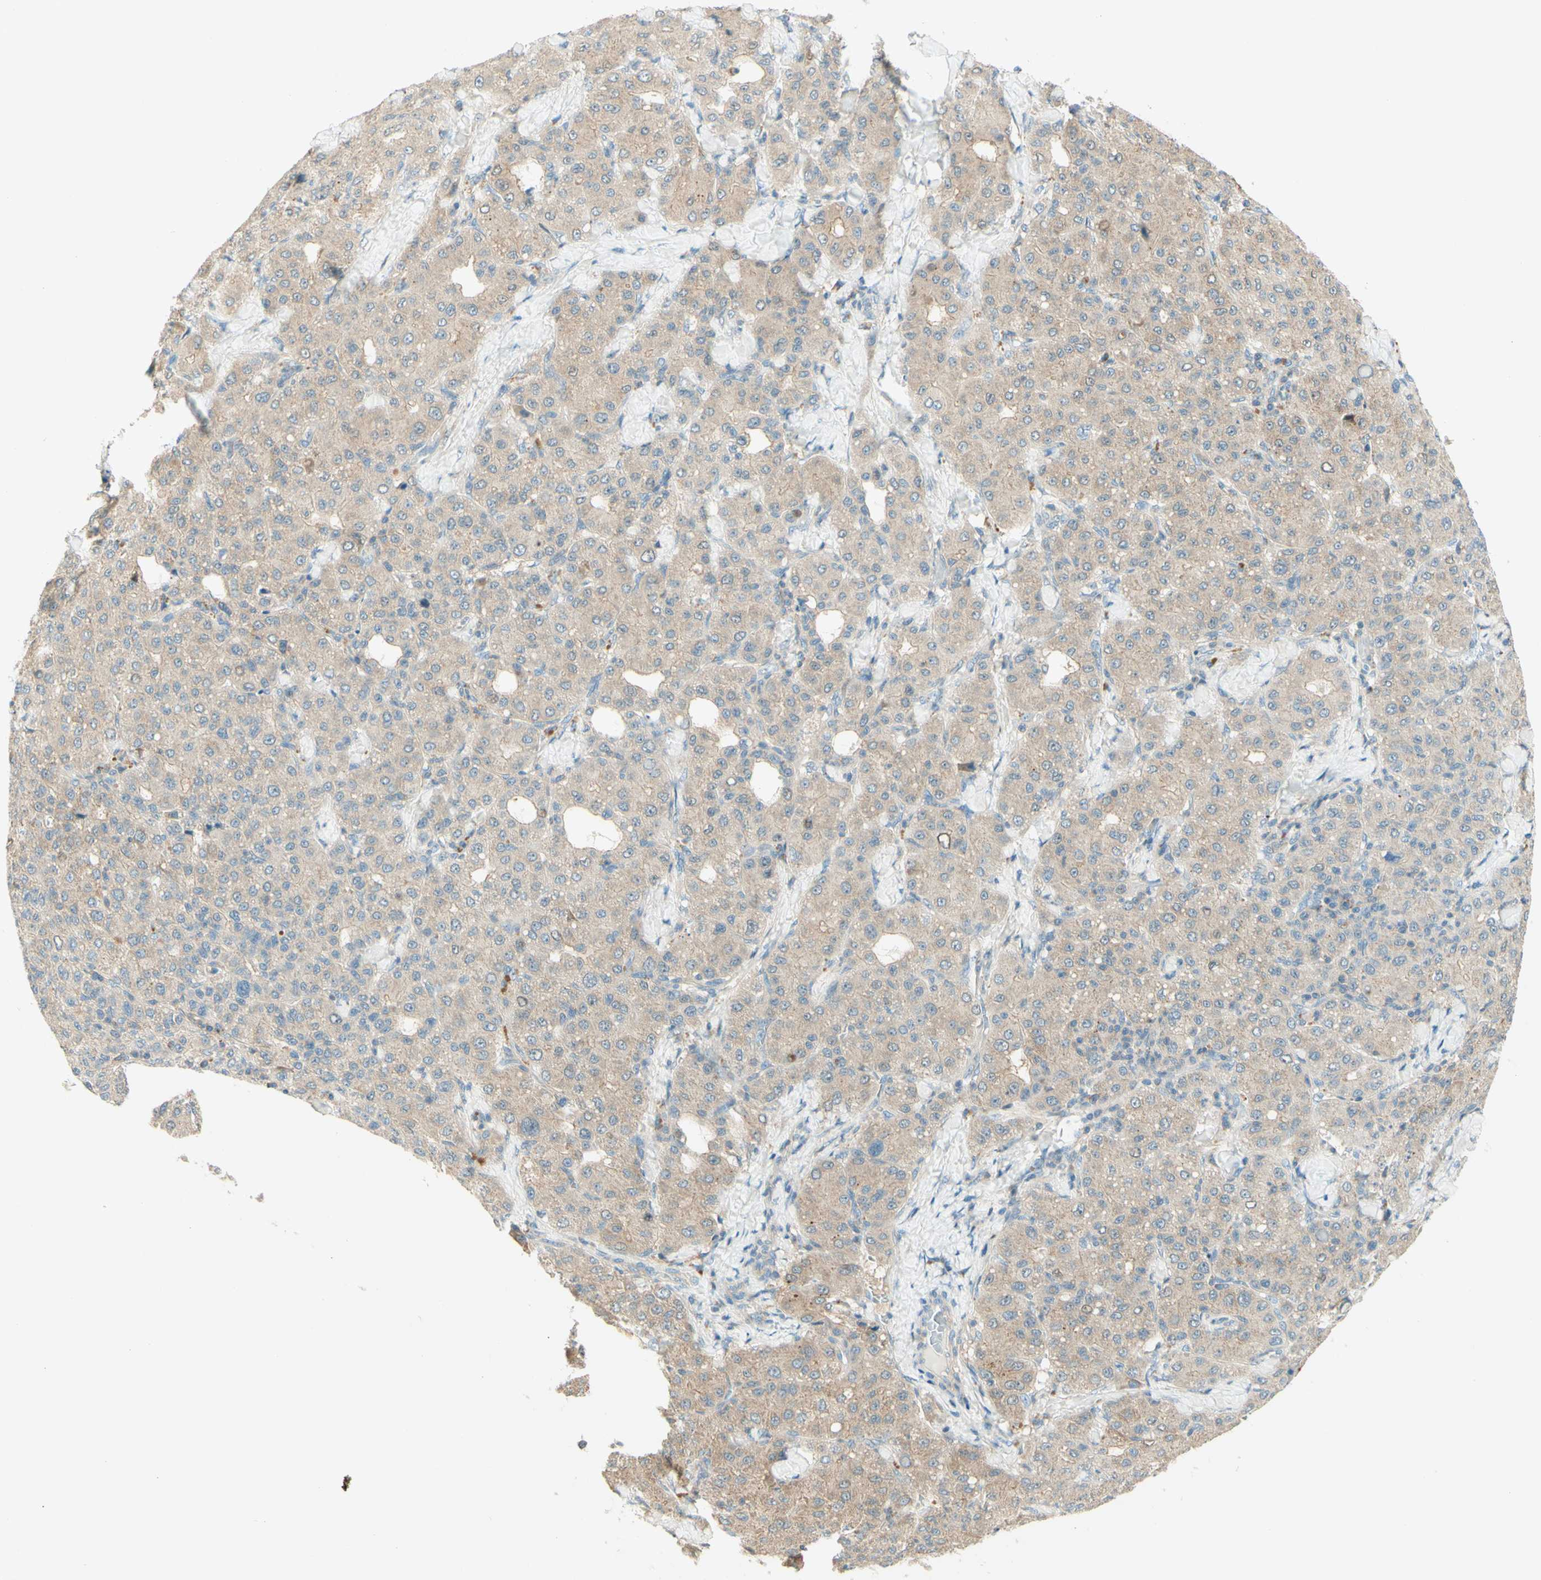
{"staining": {"intensity": "weak", "quantity": "25%-75%", "location": "cytoplasmic/membranous"}, "tissue": "liver cancer", "cell_type": "Tumor cells", "image_type": "cancer", "snomed": [{"axis": "morphology", "description": "Carcinoma, Hepatocellular, NOS"}, {"axis": "topography", "description": "Liver"}], "caption": "The histopathology image reveals staining of liver hepatocellular carcinoma, revealing weak cytoplasmic/membranous protein positivity (brown color) within tumor cells.", "gene": "PROM1", "patient": {"sex": "male", "age": 65}}